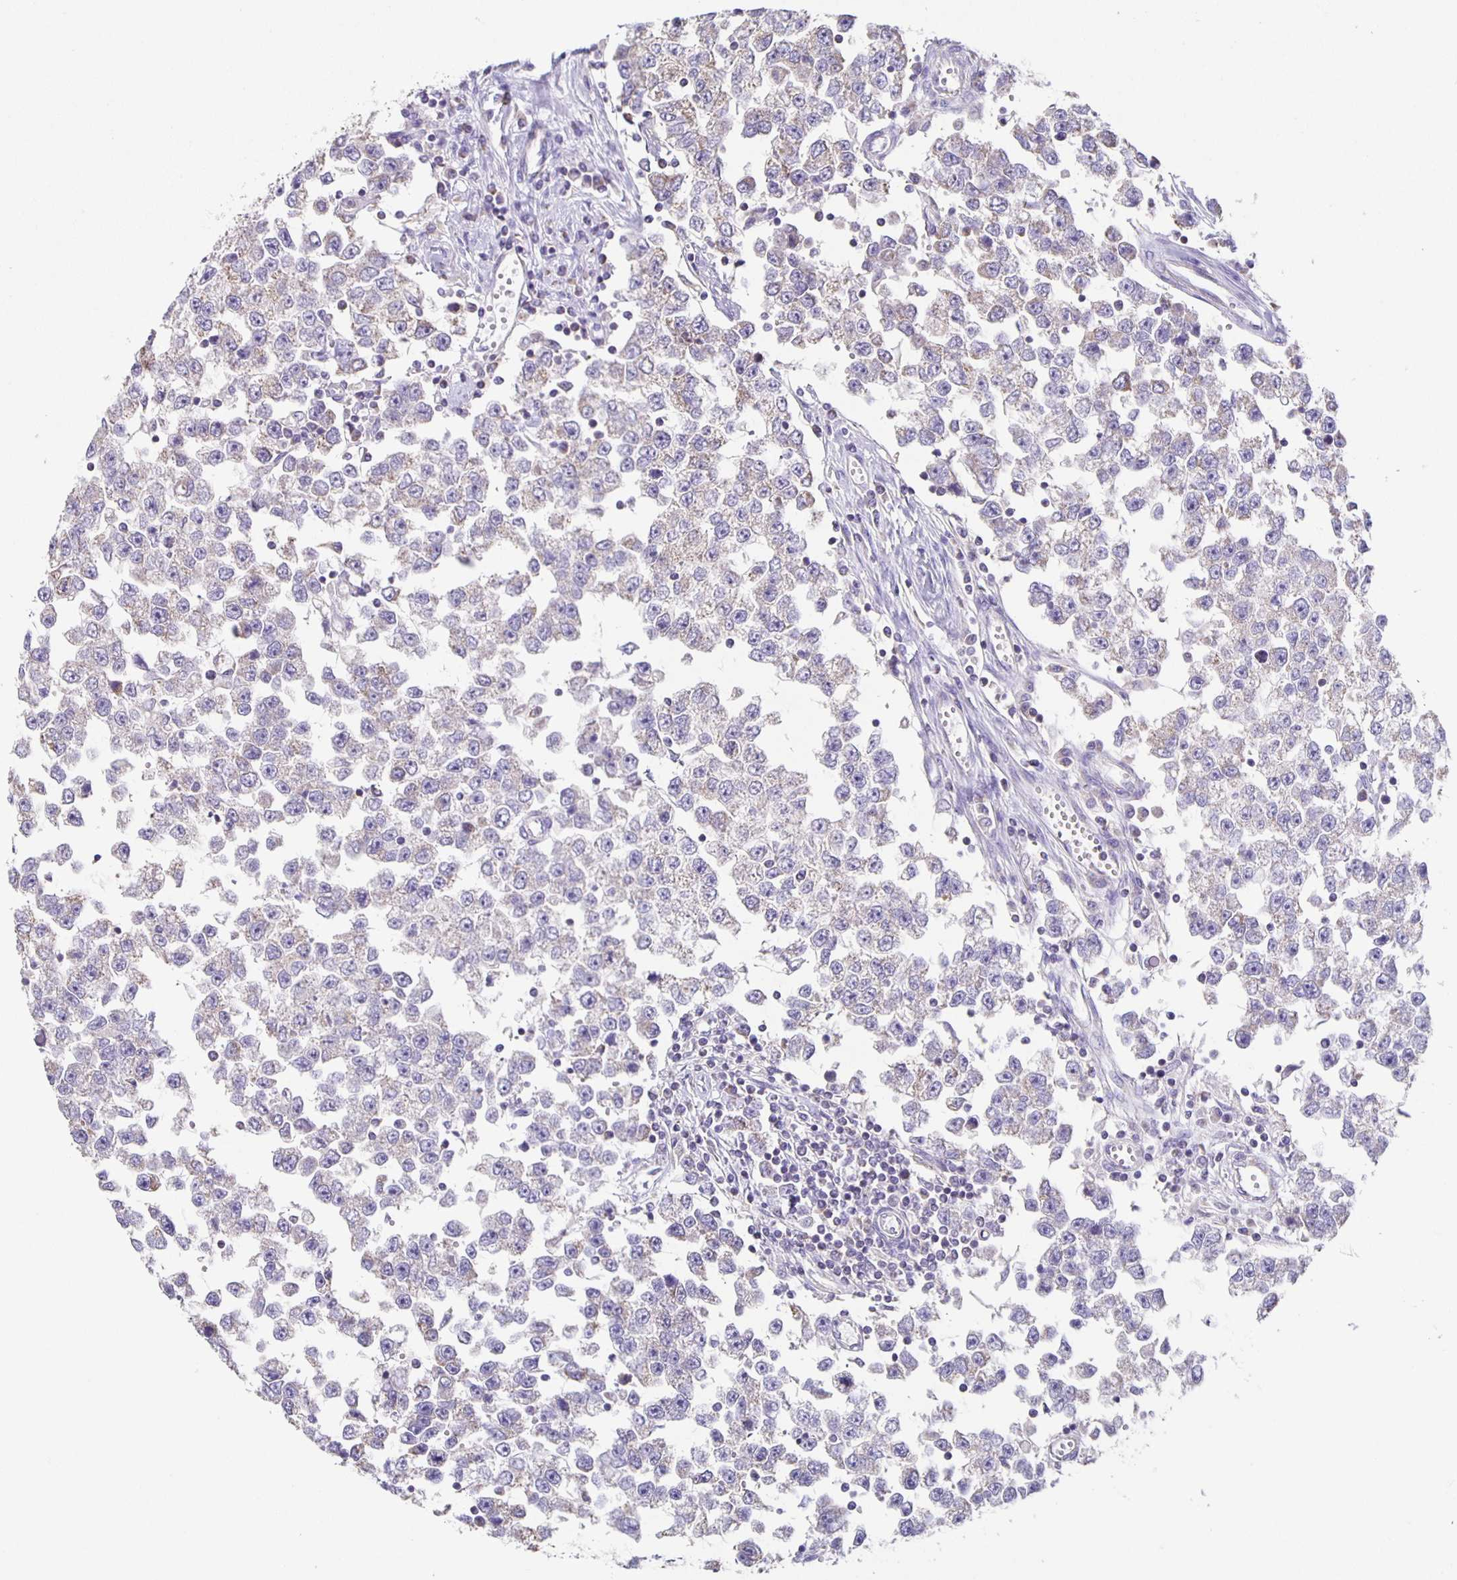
{"staining": {"intensity": "weak", "quantity": "25%-75%", "location": "cytoplasmic/membranous"}, "tissue": "testis cancer", "cell_type": "Tumor cells", "image_type": "cancer", "snomed": [{"axis": "morphology", "description": "Seminoma, NOS"}, {"axis": "topography", "description": "Testis"}], "caption": "A photomicrograph of testis cancer (seminoma) stained for a protein reveals weak cytoplasmic/membranous brown staining in tumor cells. Nuclei are stained in blue.", "gene": "TPPP", "patient": {"sex": "male", "age": 34}}